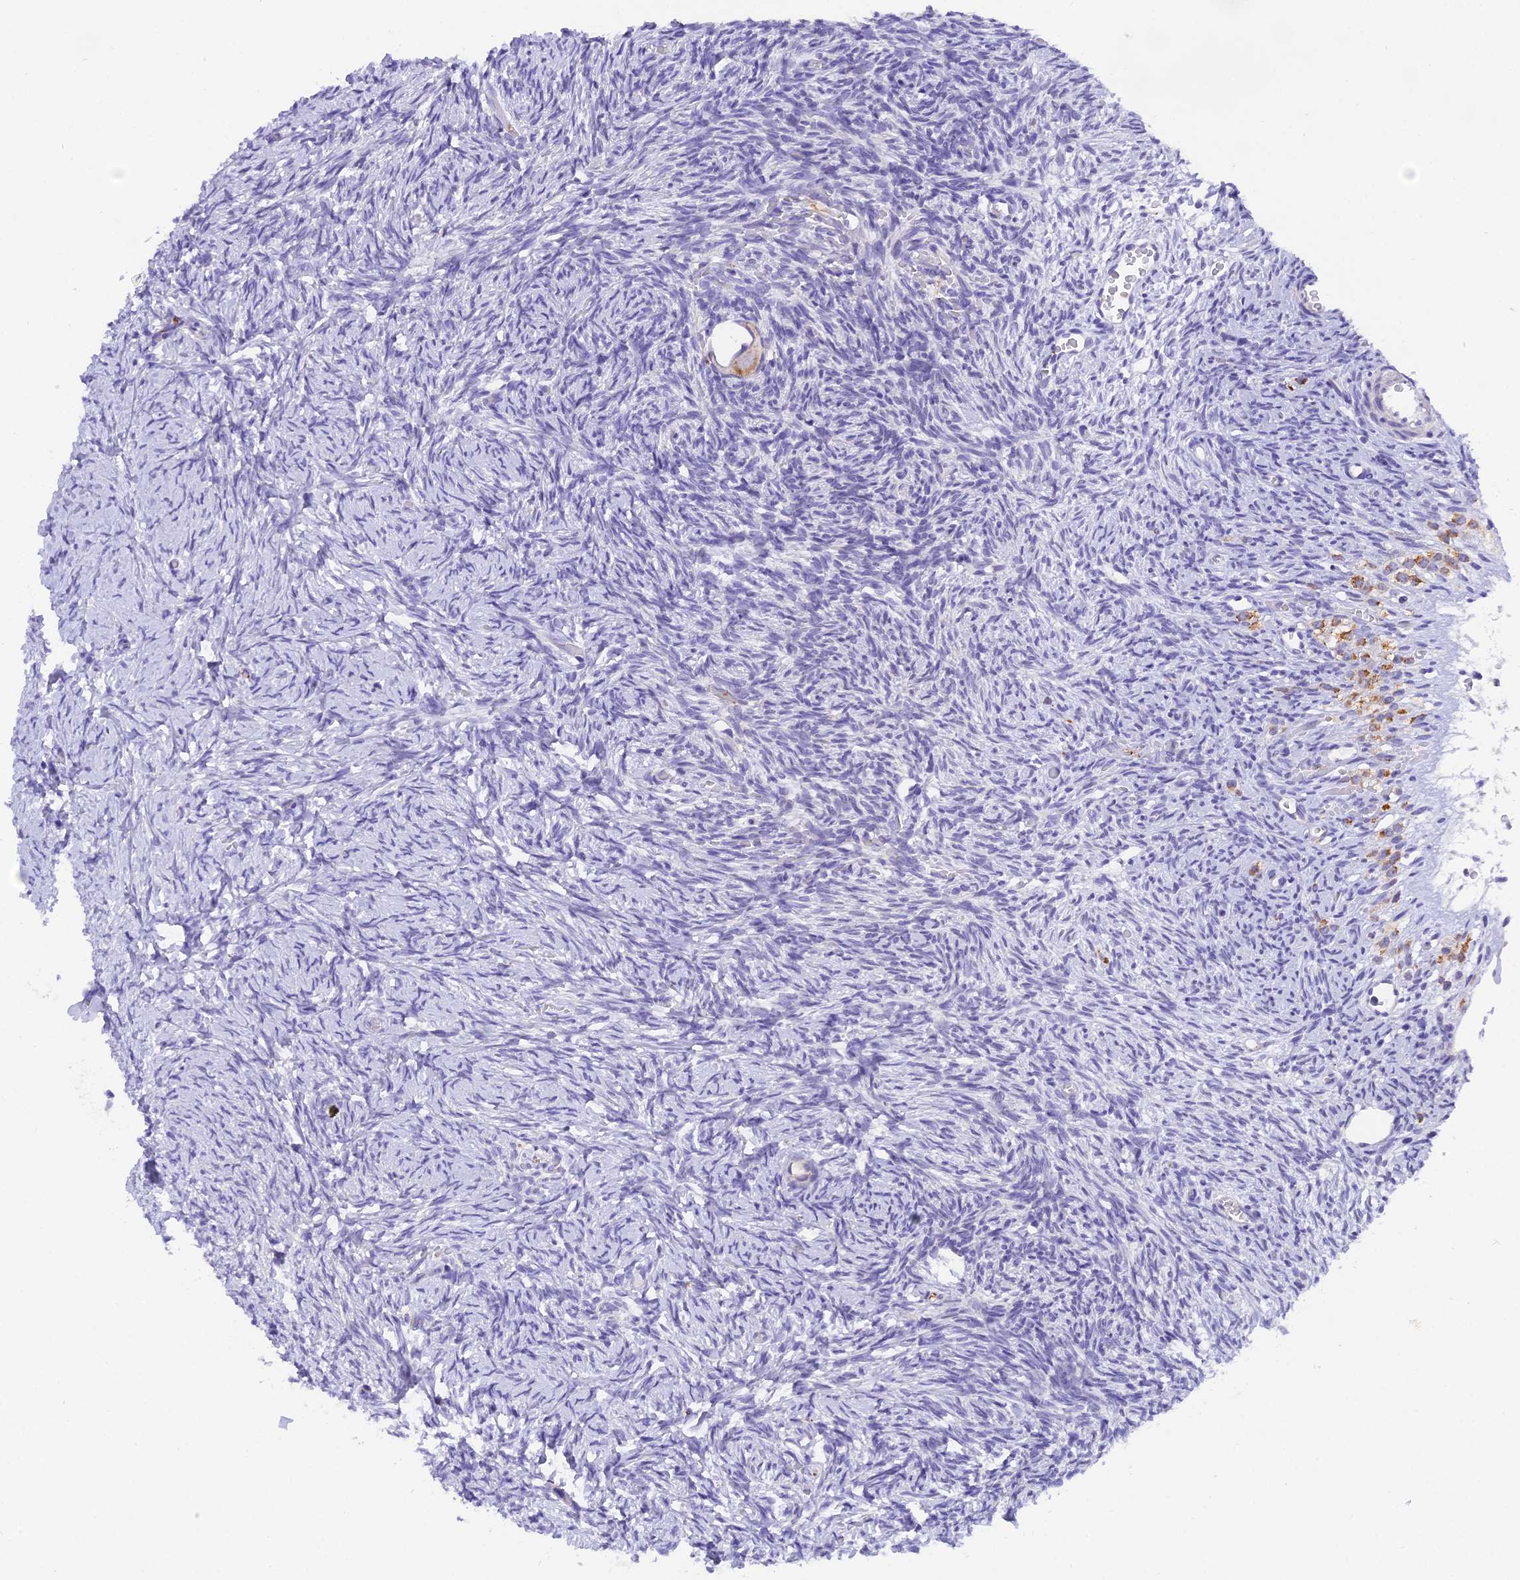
{"staining": {"intensity": "negative", "quantity": "none", "location": "none"}, "tissue": "ovary", "cell_type": "Ovarian stroma cells", "image_type": "normal", "snomed": [{"axis": "morphology", "description": "Normal tissue, NOS"}, {"axis": "topography", "description": "Ovary"}], "caption": "IHC micrograph of normal ovary stained for a protein (brown), which displays no staining in ovarian stroma cells. The staining was performed using DAB to visualize the protein expression in brown, while the nuclei were stained in blue with hematoxylin (Magnification: 20x).", "gene": "PKIA", "patient": {"sex": "female", "age": 39}}